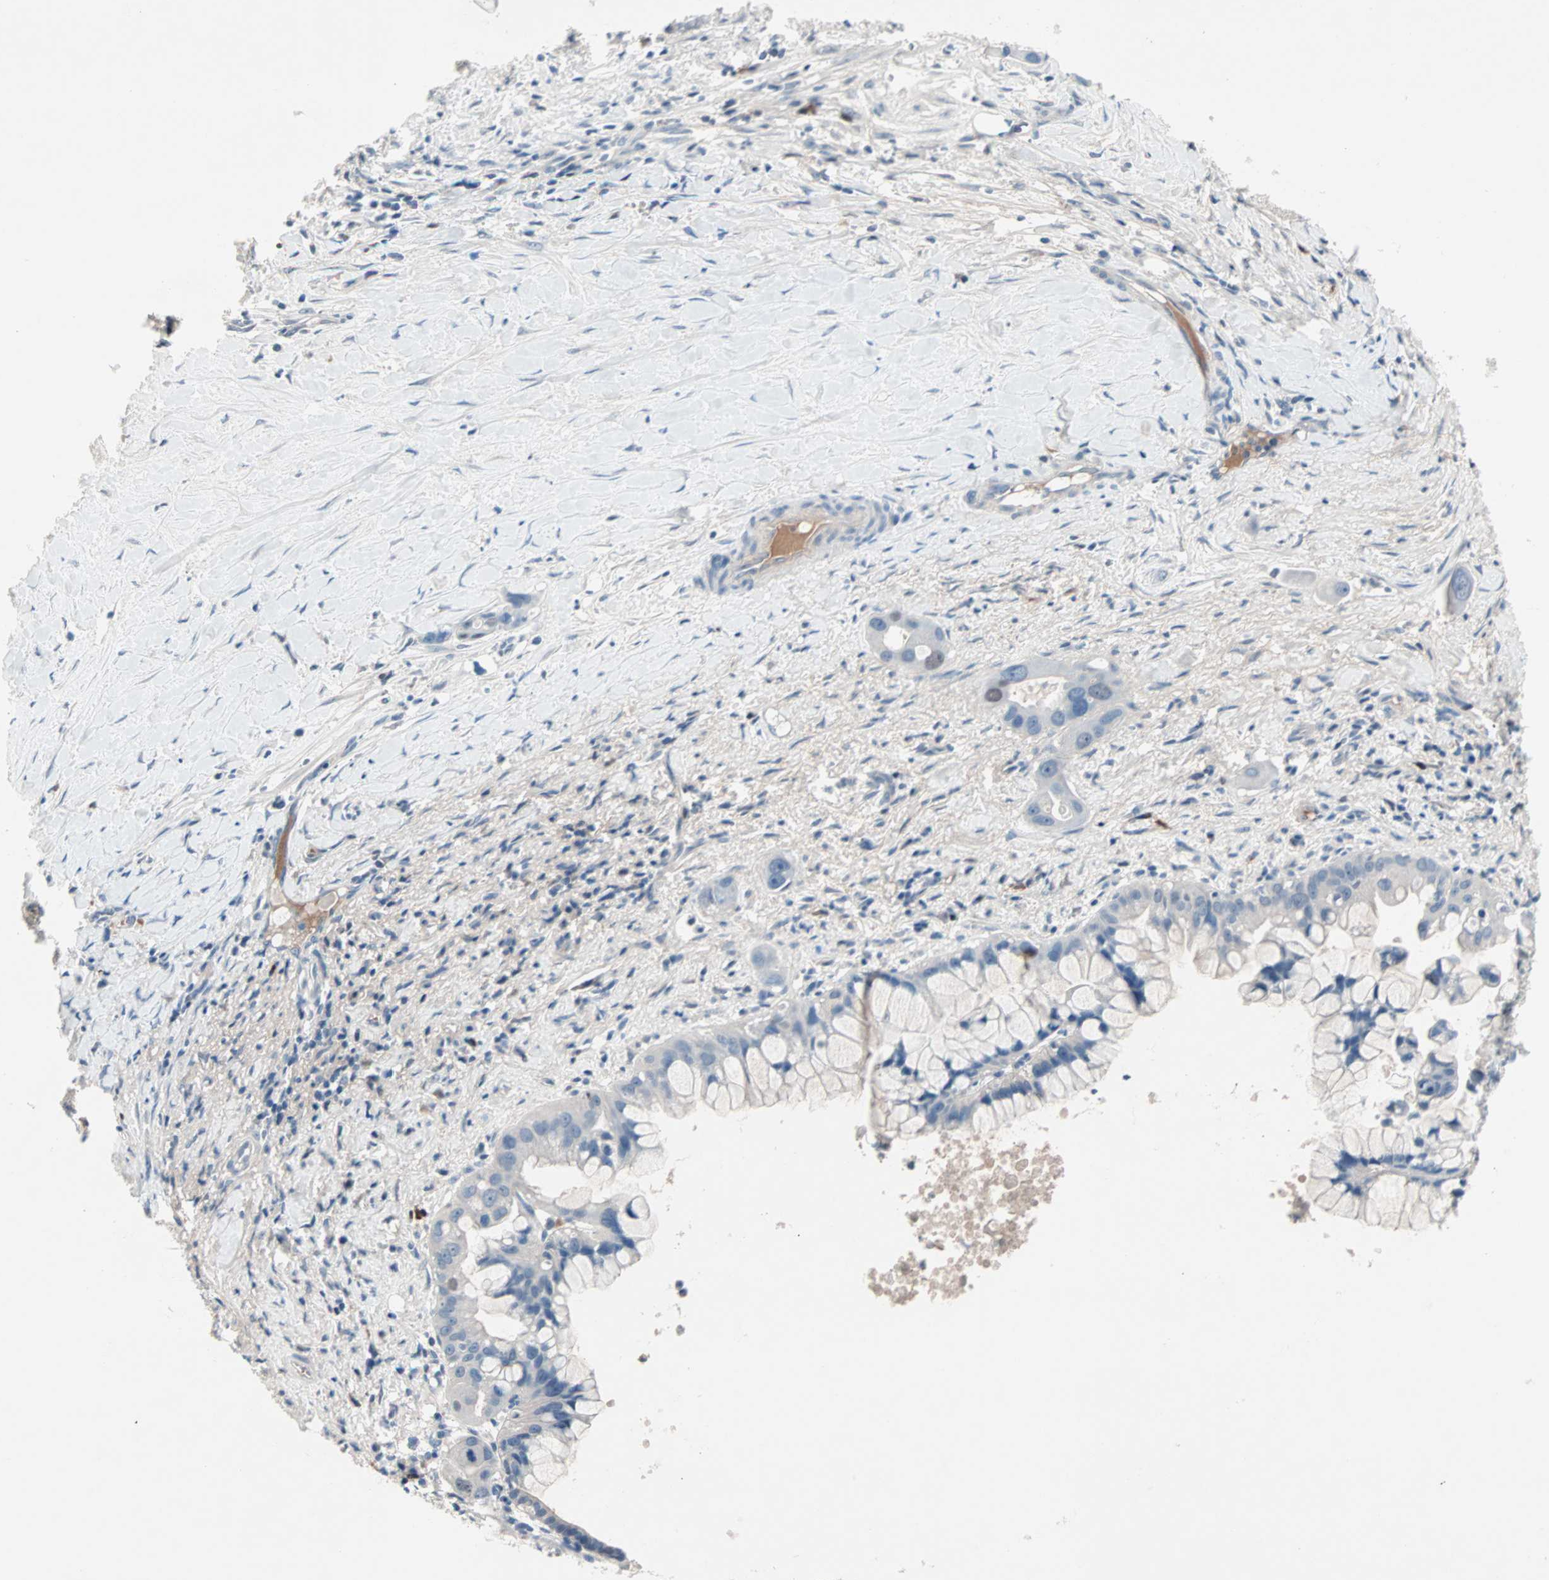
{"staining": {"intensity": "negative", "quantity": "none", "location": "none"}, "tissue": "liver cancer", "cell_type": "Tumor cells", "image_type": "cancer", "snomed": [{"axis": "morphology", "description": "Cholangiocarcinoma"}, {"axis": "topography", "description": "Liver"}], "caption": "Photomicrograph shows no protein staining in tumor cells of liver cancer tissue.", "gene": "CCNE2", "patient": {"sex": "female", "age": 65}}